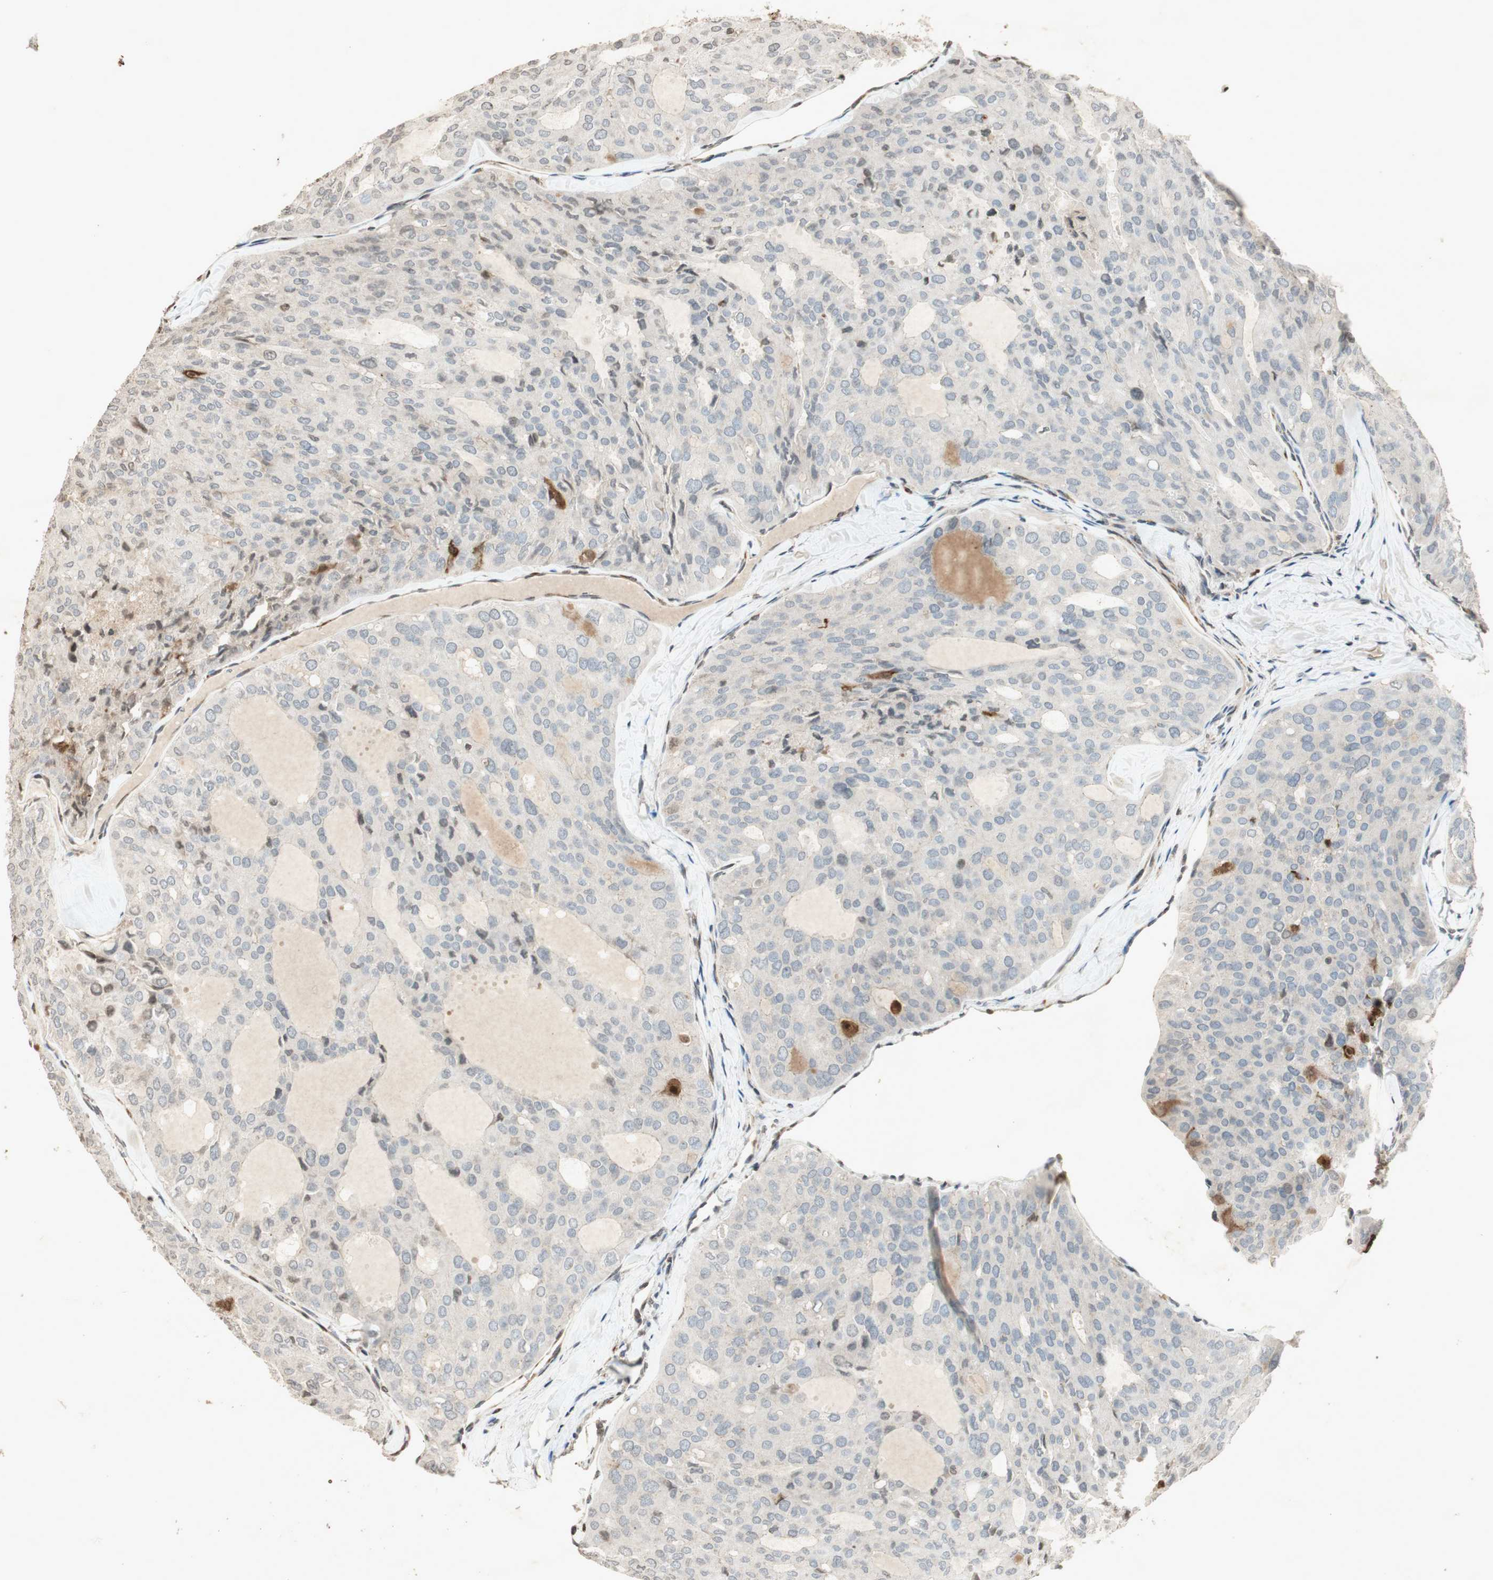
{"staining": {"intensity": "negative", "quantity": "none", "location": "none"}, "tissue": "thyroid cancer", "cell_type": "Tumor cells", "image_type": "cancer", "snomed": [{"axis": "morphology", "description": "Follicular adenoma carcinoma, NOS"}, {"axis": "topography", "description": "Thyroid gland"}], "caption": "There is no significant staining in tumor cells of thyroid follicular adenoma carcinoma.", "gene": "PRKG1", "patient": {"sex": "male", "age": 75}}